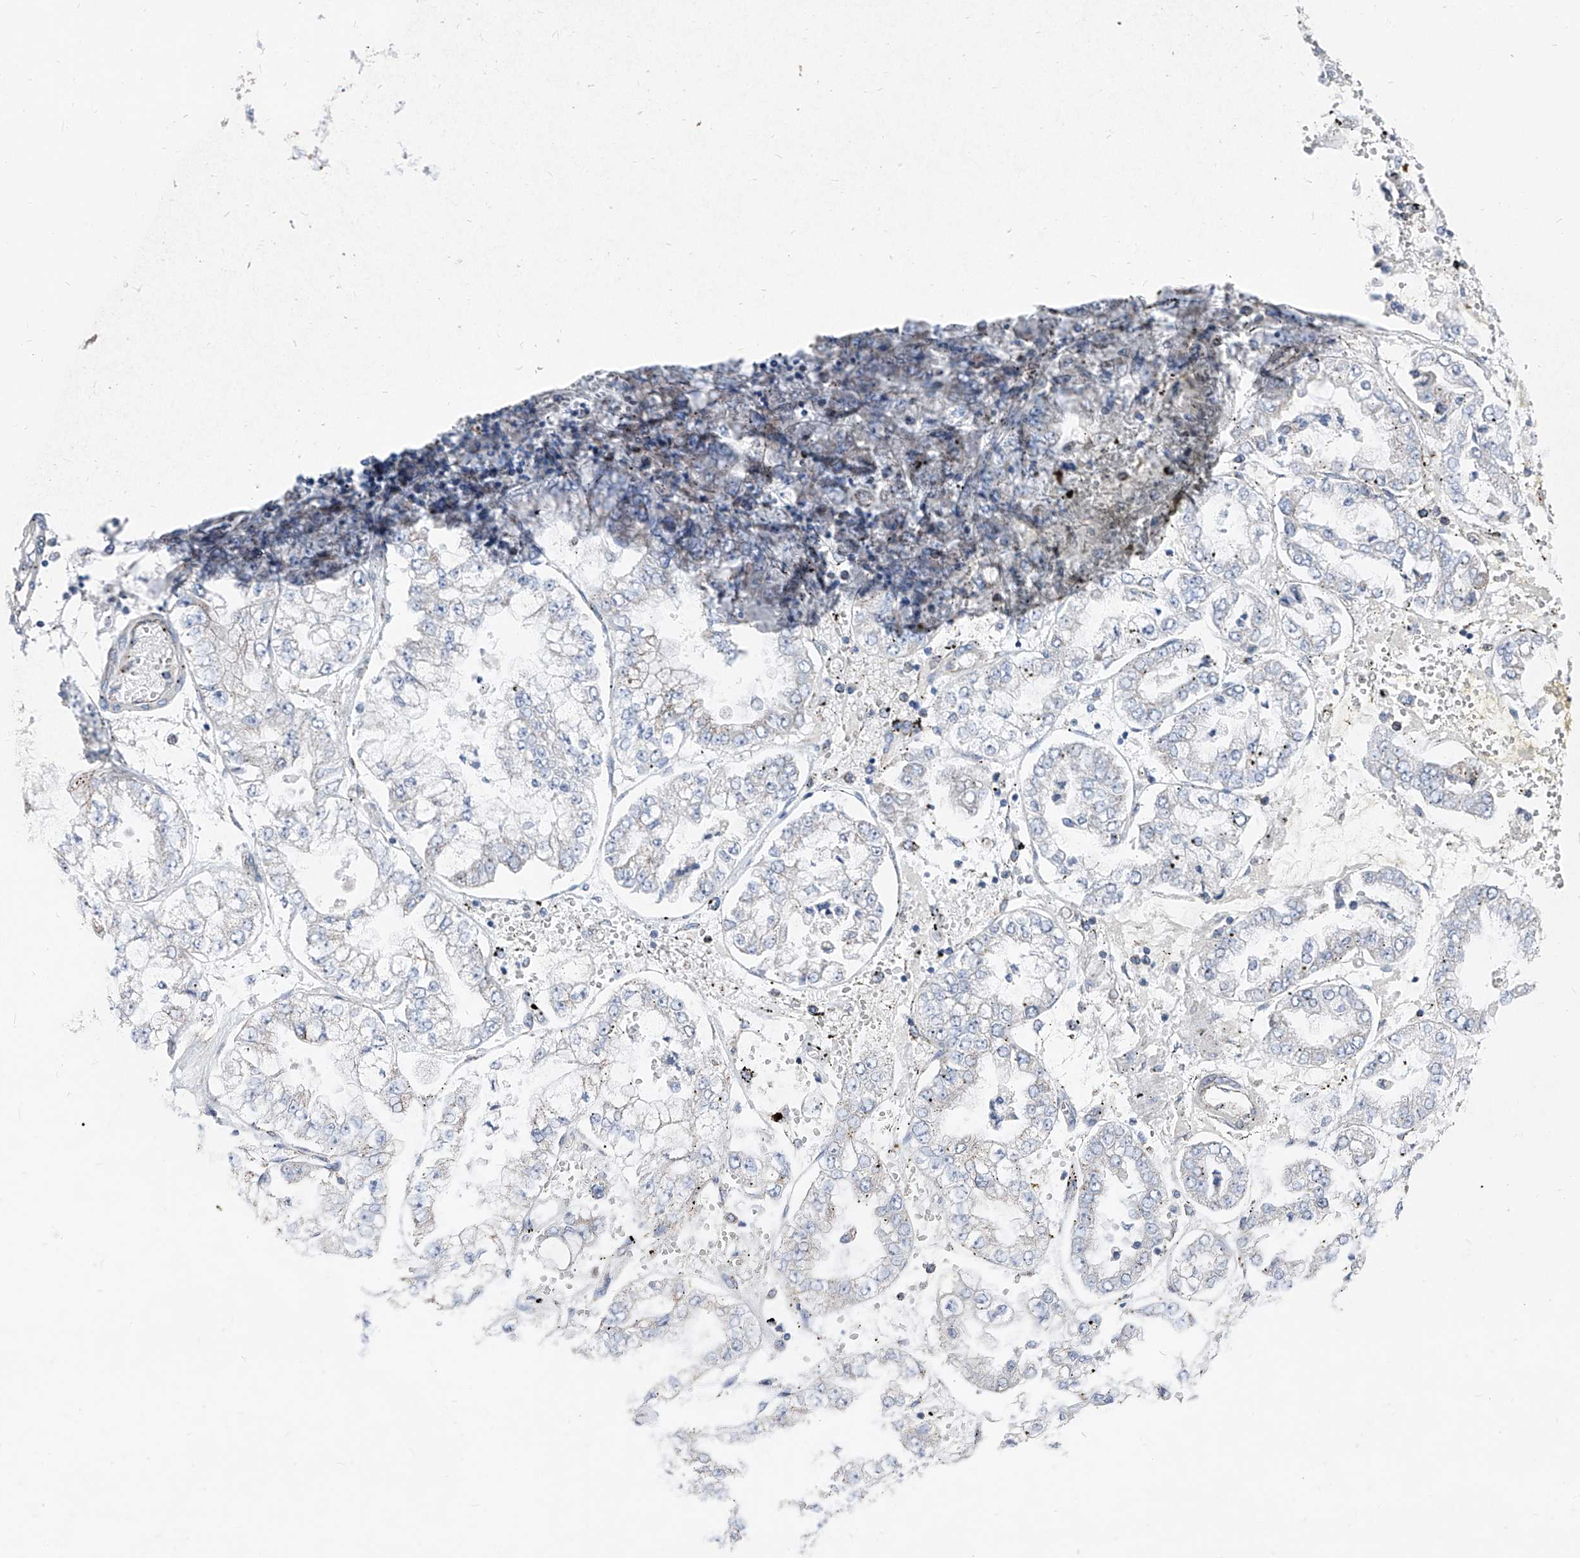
{"staining": {"intensity": "moderate", "quantity": "<25%", "location": "cytoplasmic/membranous"}, "tissue": "stomach cancer", "cell_type": "Tumor cells", "image_type": "cancer", "snomed": [{"axis": "morphology", "description": "Adenocarcinoma, NOS"}, {"axis": "topography", "description": "Stomach"}], "caption": "IHC (DAB) staining of stomach adenocarcinoma displays moderate cytoplasmic/membranous protein positivity in about <25% of tumor cells.", "gene": "AGPS", "patient": {"sex": "male", "age": 76}}